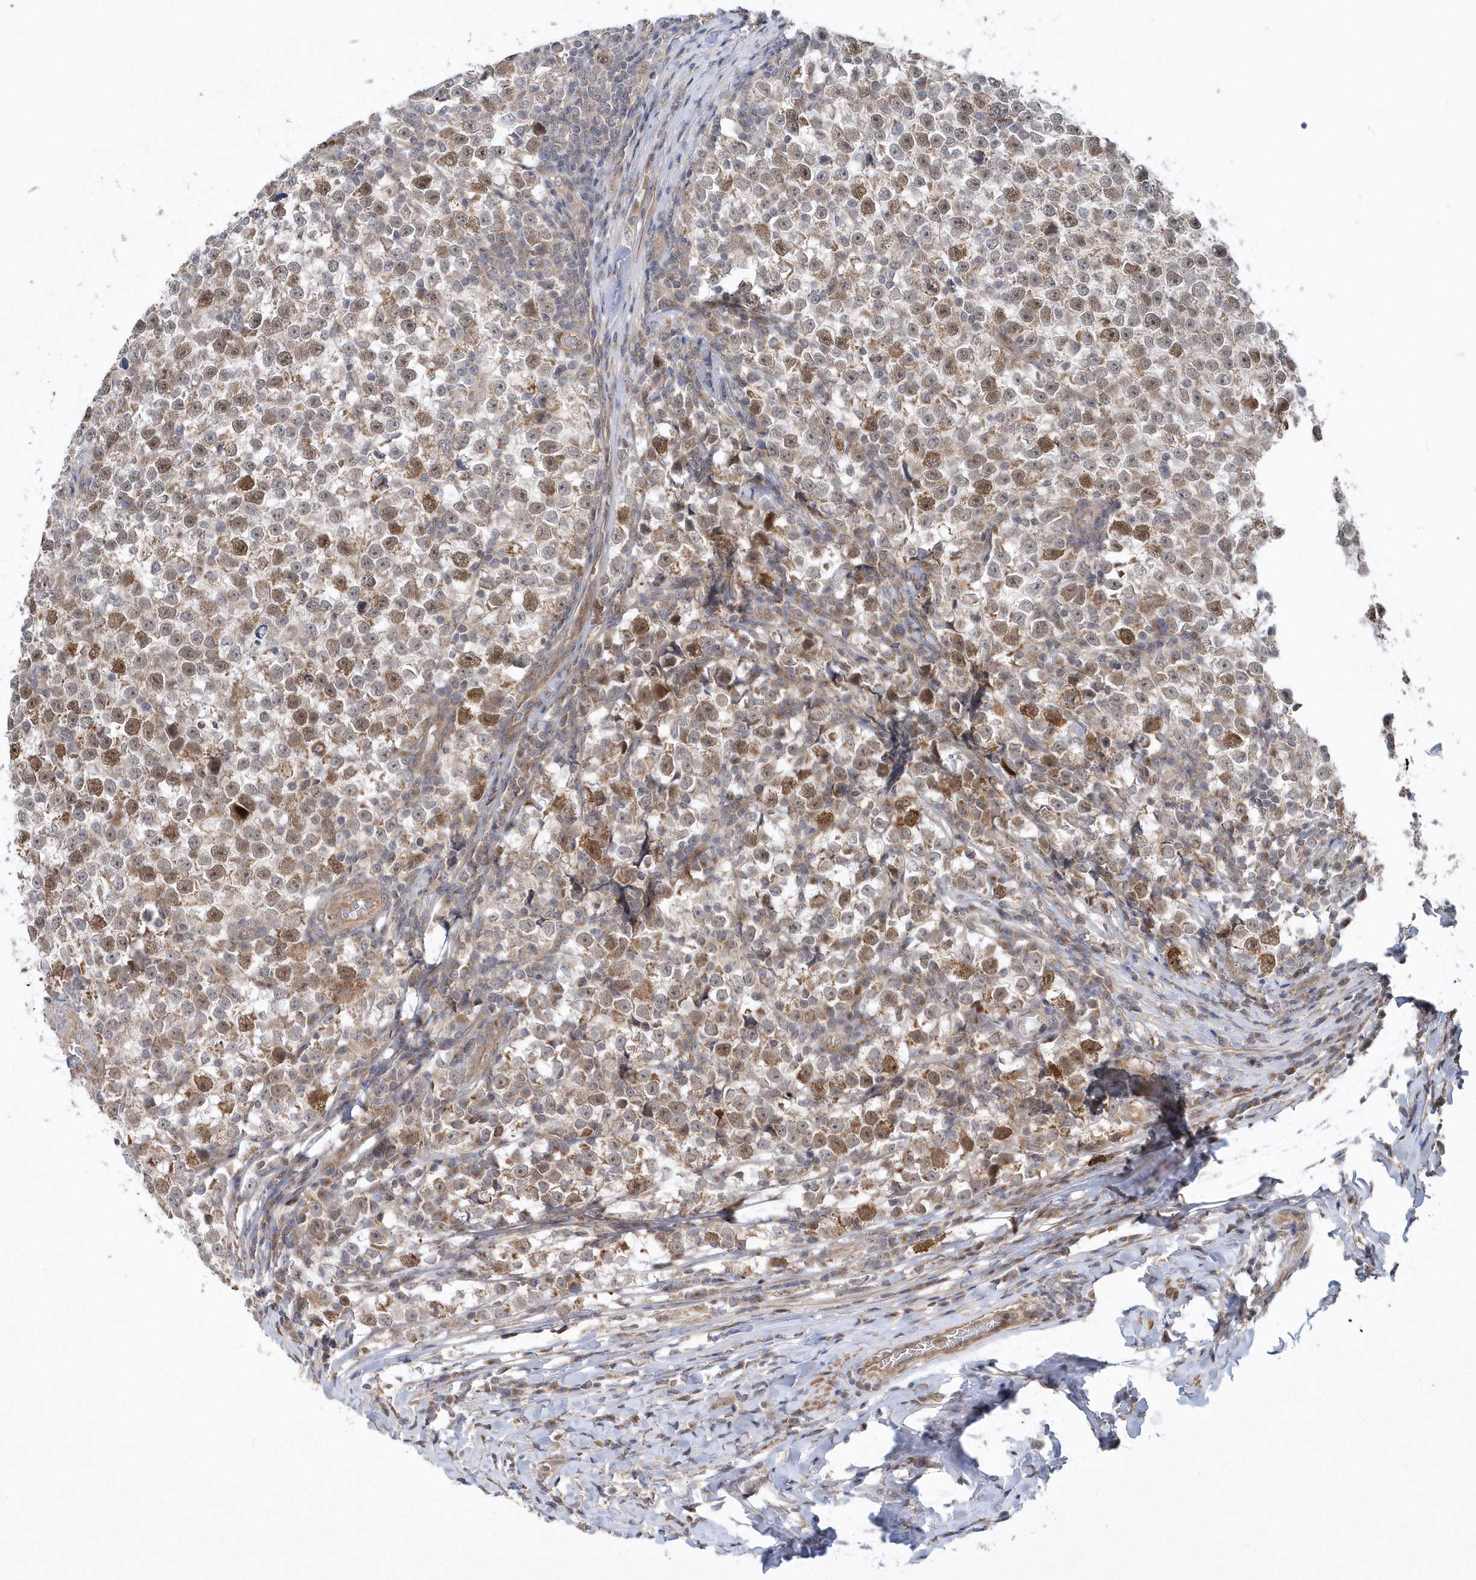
{"staining": {"intensity": "moderate", "quantity": "25%-75%", "location": "cytoplasmic/membranous,nuclear"}, "tissue": "testis cancer", "cell_type": "Tumor cells", "image_type": "cancer", "snomed": [{"axis": "morphology", "description": "Normal tissue, NOS"}, {"axis": "morphology", "description": "Seminoma, NOS"}, {"axis": "topography", "description": "Testis"}], "caption": "A micrograph showing moderate cytoplasmic/membranous and nuclear expression in about 25%-75% of tumor cells in testis cancer, as visualized by brown immunohistochemical staining.", "gene": "MXI1", "patient": {"sex": "male", "age": 43}}